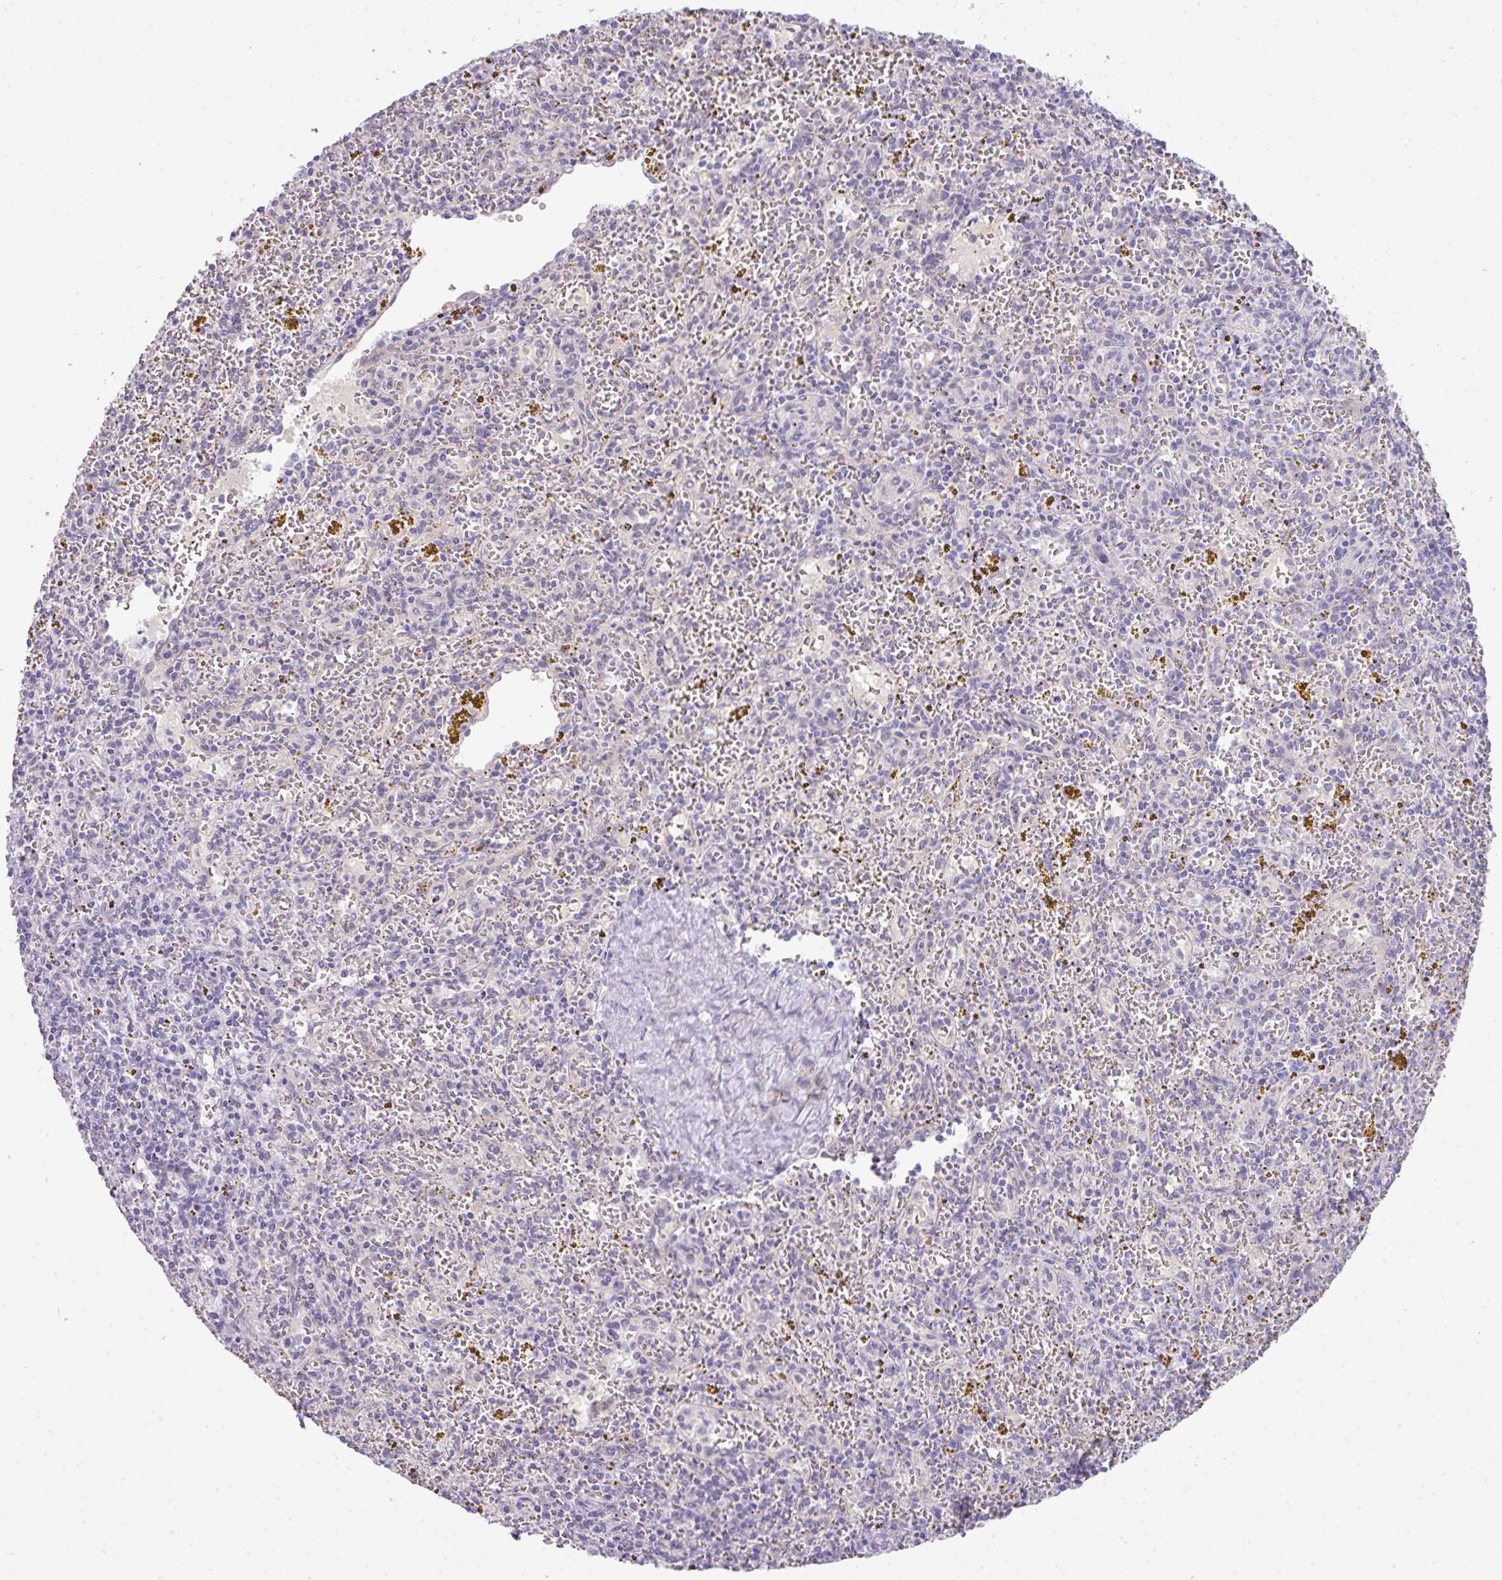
{"staining": {"intensity": "negative", "quantity": "none", "location": "none"}, "tissue": "spleen", "cell_type": "Cells in red pulp", "image_type": "normal", "snomed": [{"axis": "morphology", "description": "Normal tissue, NOS"}, {"axis": "topography", "description": "Spleen"}], "caption": "Immunohistochemistry micrograph of benign spleen stained for a protein (brown), which displays no staining in cells in red pulp.", "gene": "GCG", "patient": {"sex": "male", "age": 57}}